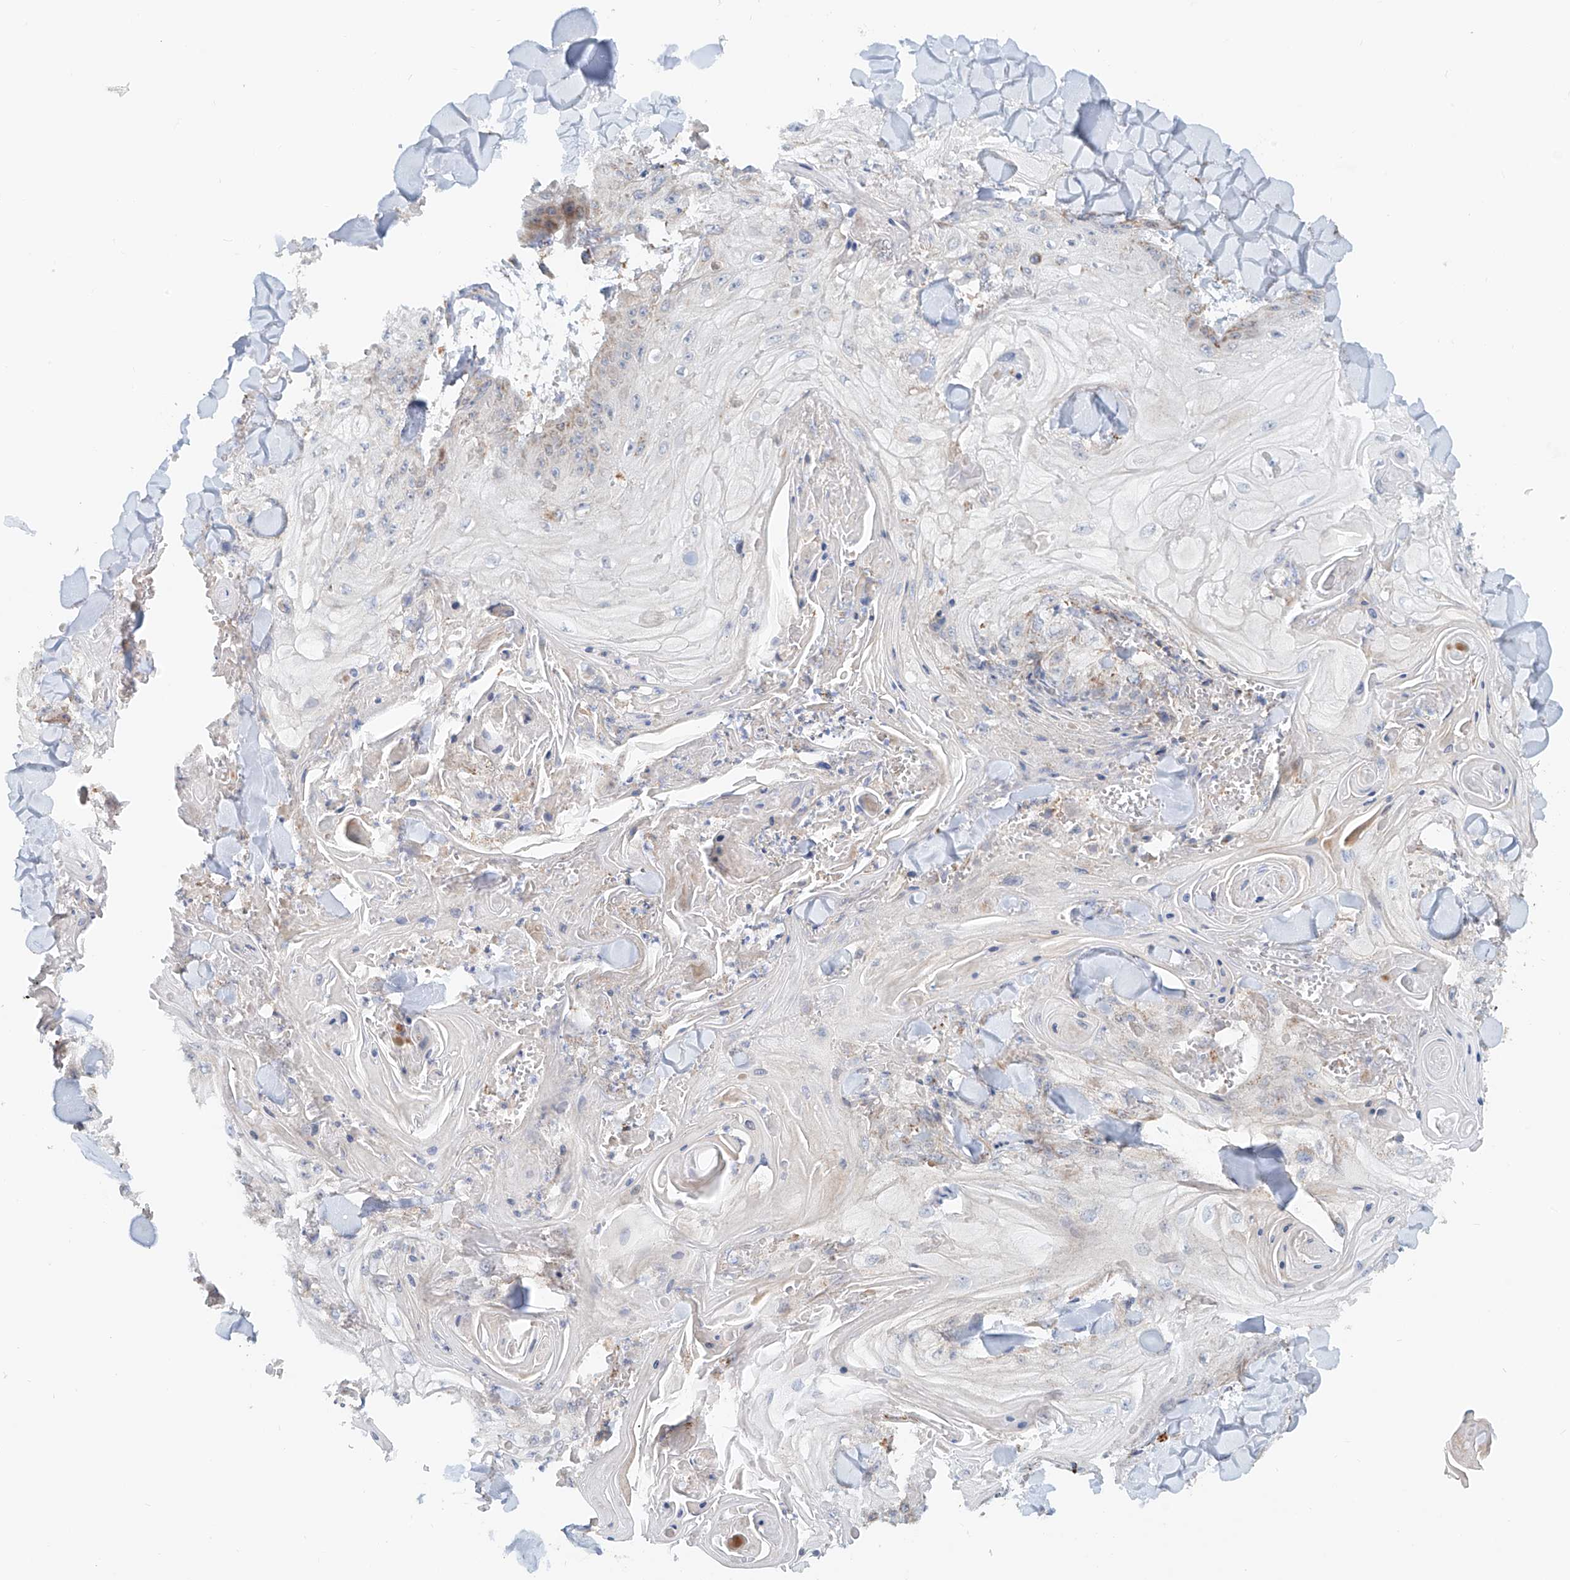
{"staining": {"intensity": "negative", "quantity": "none", "location": "none"}, "tissue": "skin cancer", "cell_type": "Tumor cells", "image_type": "cancer", "snomed": [{"axis": "morphology", "description": "Squamous cell carcinoma, NOS"}, {"axis": "topography", "description": "Skin"}], "caption": "The histopathology image reveals no staining of tumor cells in skin cancer.", "gene": "CARD10", "patient": {"sex": "male", "age": 74}}